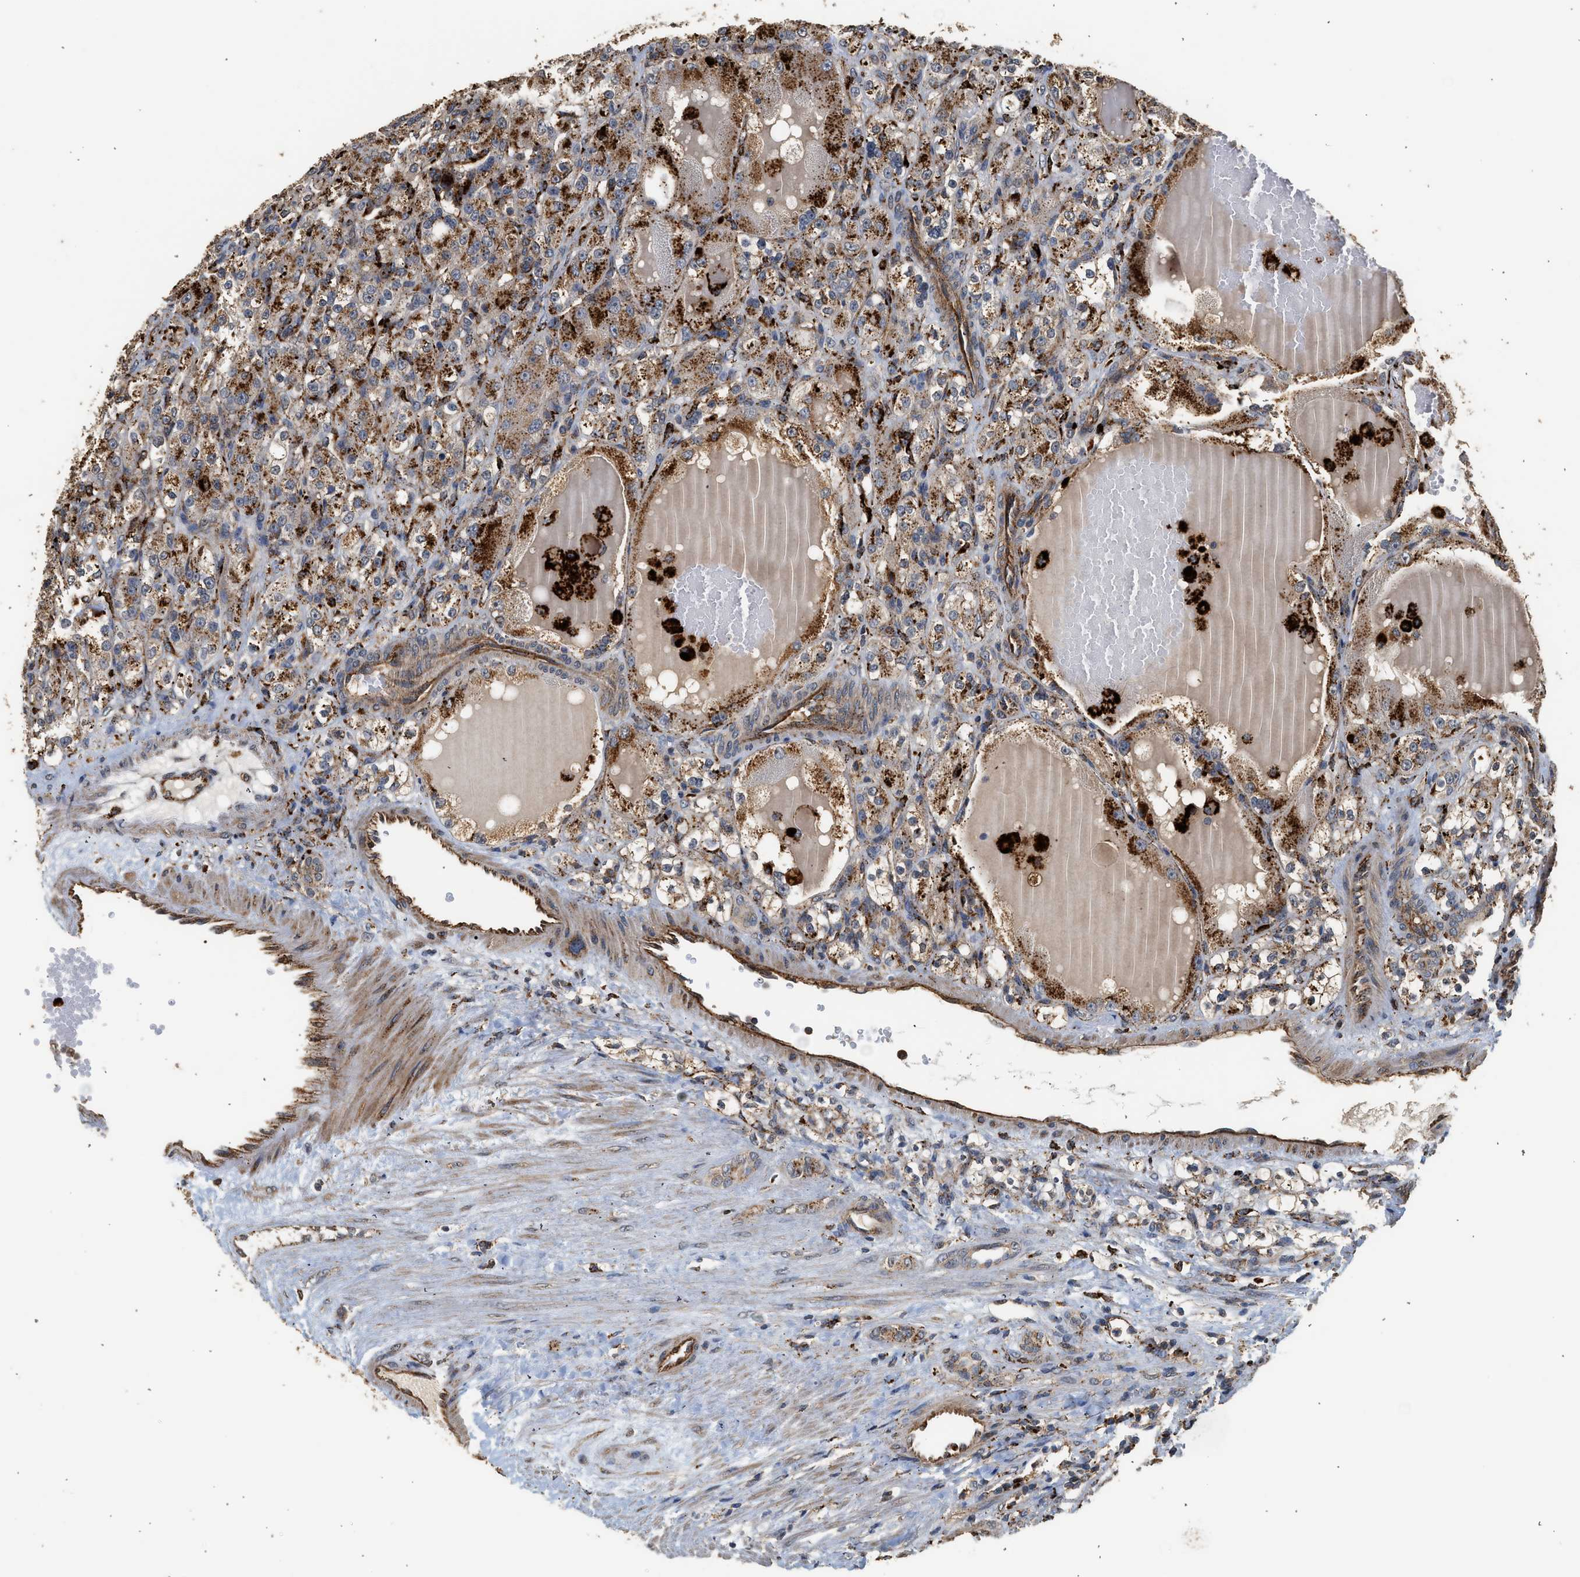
{"staining": {"intensity": "moderate", "quantity": ">75%", "location": "cytoplasmic/membranous"}, "tissue": "renal cancer", "cell_type": "Tumor cells", "image_type": "cancer", "snomed": [{"axis": "morphology", "description": "Normal tissue, NOS"}, {"axis": "morphology", "description": "Adenocarcinoma, NOS"}, {"axis": "topography", "description": "Kidney"}], "caption": "This photomicrograph reveals IHC staining of renal cancer, with medium moderate cytoplasmic/membranous staining in approximately >75% of tumor cells.", "gene": "CTSV", "patient": {"sex": "male", "age": 61}}